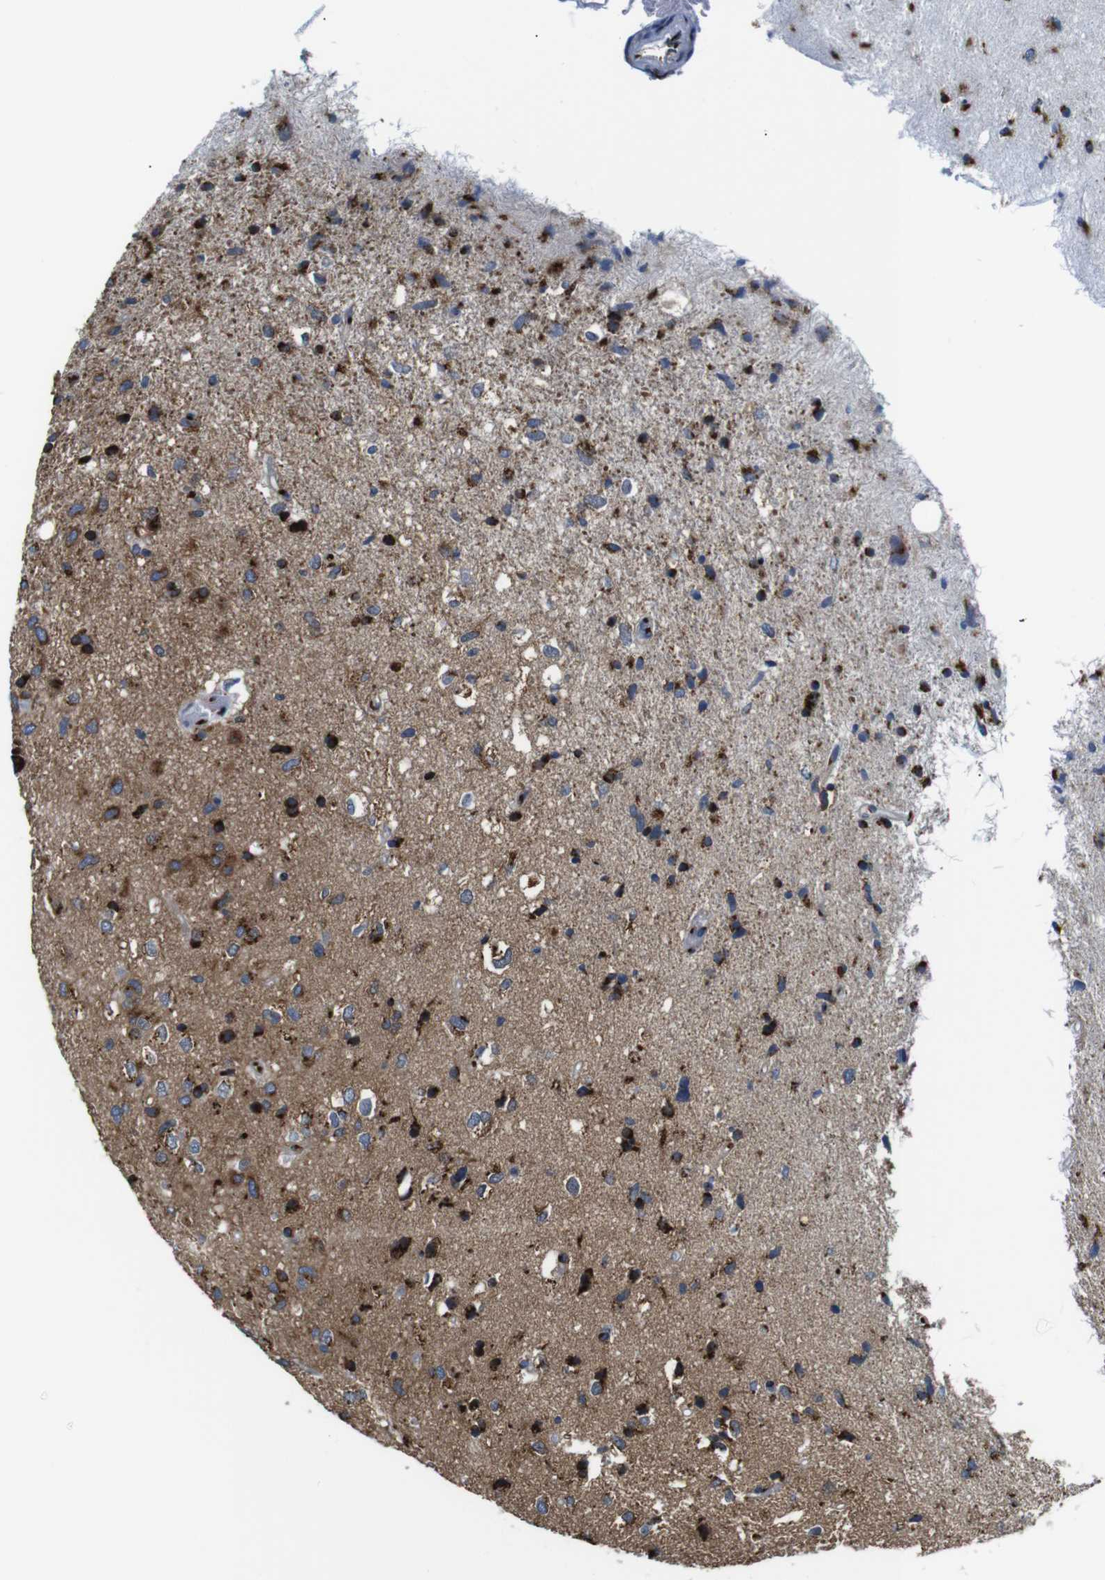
{"staining": {"intensity": "strong", "quantity": ">75%", "location": "cytoplasmic/membranous"}, "tissue": "glioma", "cell_type": "Tumor cells", "image_type": "cancer", "snomed": [{"axis": "morphology", "description": "Glioma, malignant, Low grade"}, {"axis": "topography", "description": "Brain"}], "caption": "Glioma tissue demonstrates strong cytoplasmic/membranous positivity in approximately >75% of tumor cells, visualized by immunohistochemistry.", "gene": "TGOLN2", "patient": {"sex": "male", "age": 77}}